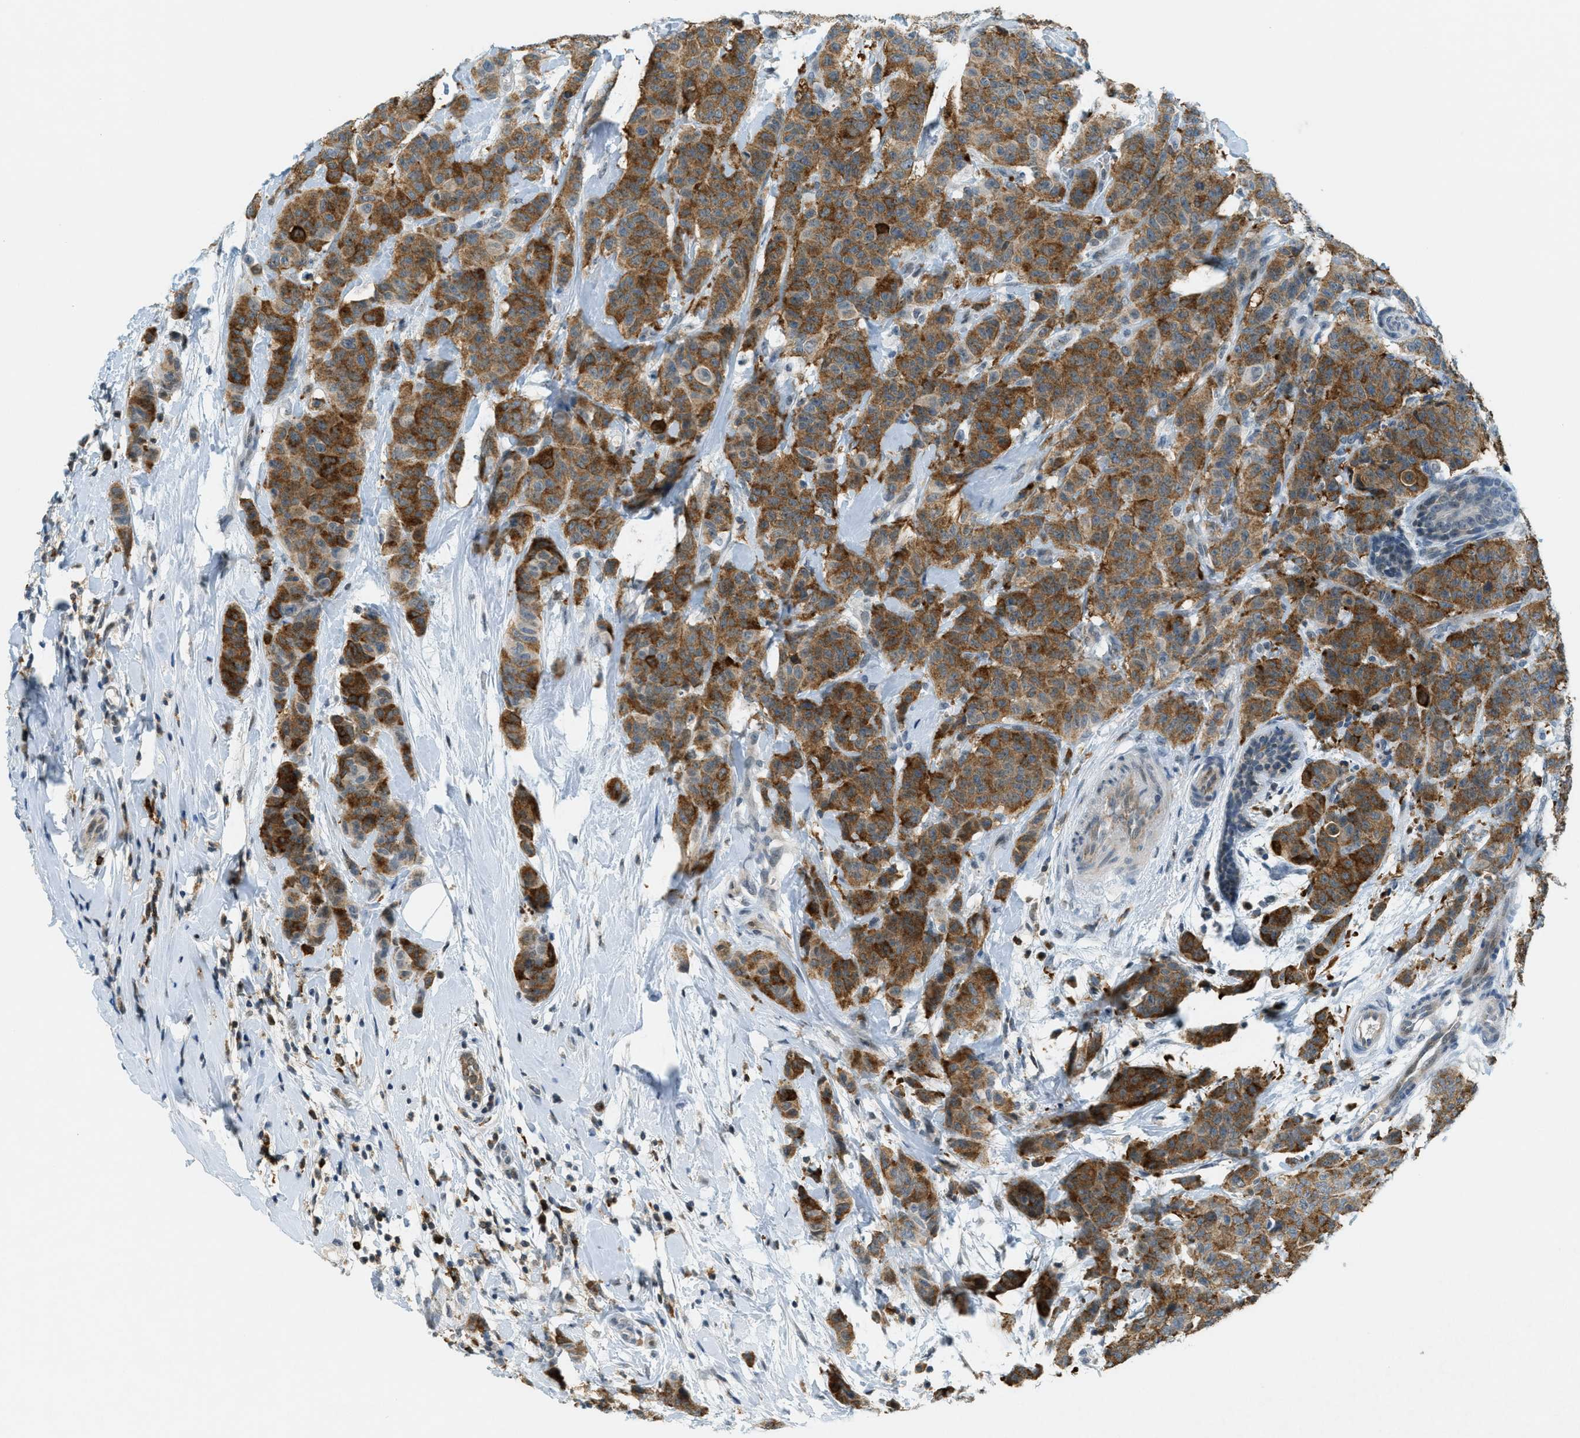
{"staining": {"intensity": "moderate", "quantity": ">75%", "location": "cytoplasmic/membranous"}, "tissue": "breast cancer", "cell_type": "Tumor cells", "image_type": "cancer", "snomed": [{"axis": "morphology", "description": "Normal tissue, NOS"}, {"axis": "morphology", "description": "Duct carcinoma"}, {"axis": "topography", "description": "Breast"}], "caption": "Immunohistochemistry (DAB) staining of human breast cancer reveals moderate cytoplasmic/membranous protein positivity in approximately >75% of tumor cells.", "gene": "FYN", "patient": {"sex": "female", "age": 40}}